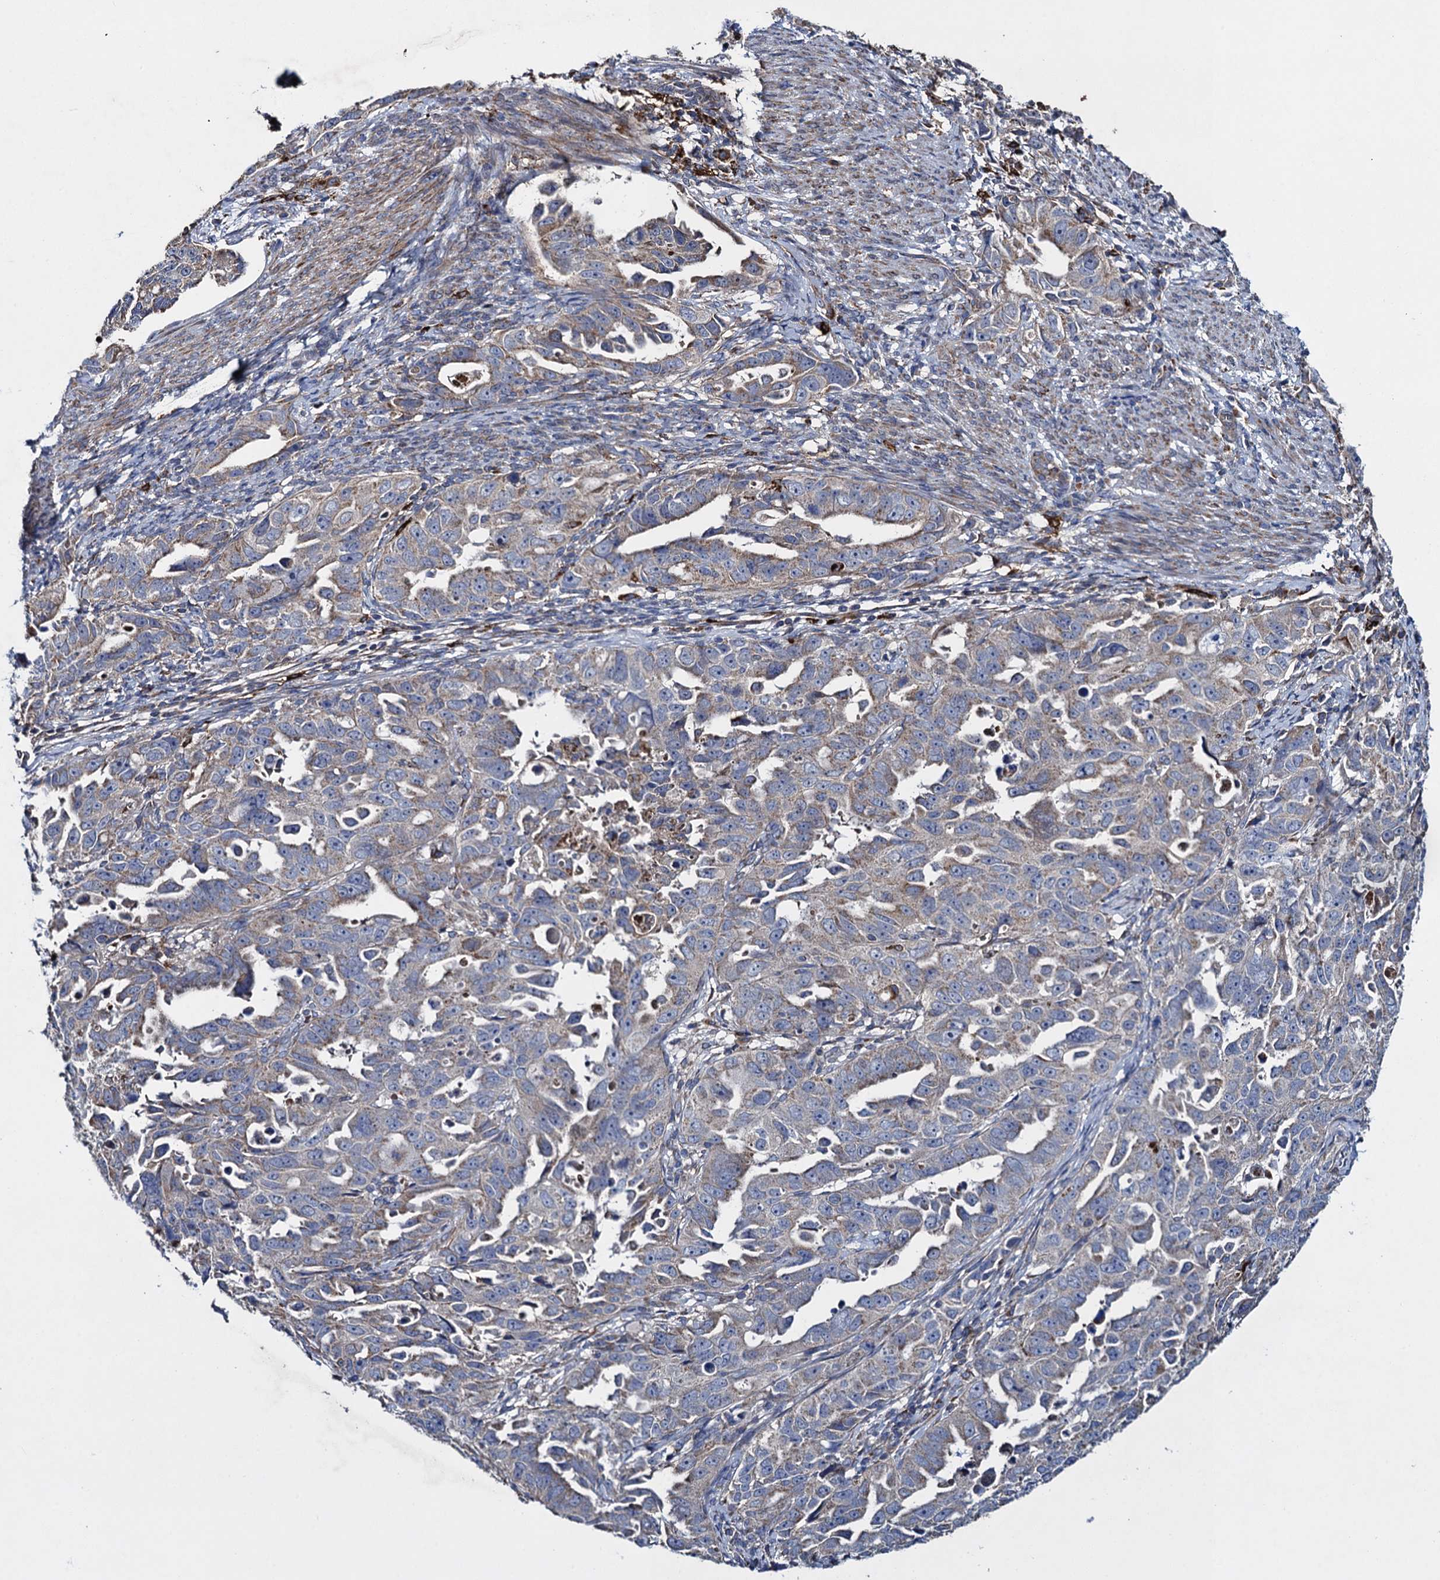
{"staining": {"intensity": "weak", "quantity": "25%-75%", "location": "cytoplasmic/membranous"}, "tissue": "endometrial cancer", "cell_type": "Tumor cells", "image_type": "cancer", "snomed": [{"axis": "morphology", "description": "Adenocarcinoma, NOS"}, {"axis": "topography", "description": "Endometrium"}], "caption": "Immunohistochemistry micrograph of endometrial adenocarcinoma stained for a protein (brown), which displays low levels of weak cytoplasmic/membranous positivity in about 25%-75% of tumor cells.", "gene": "TXNDC11", "patient": {"sex": "female", "age": 65}}